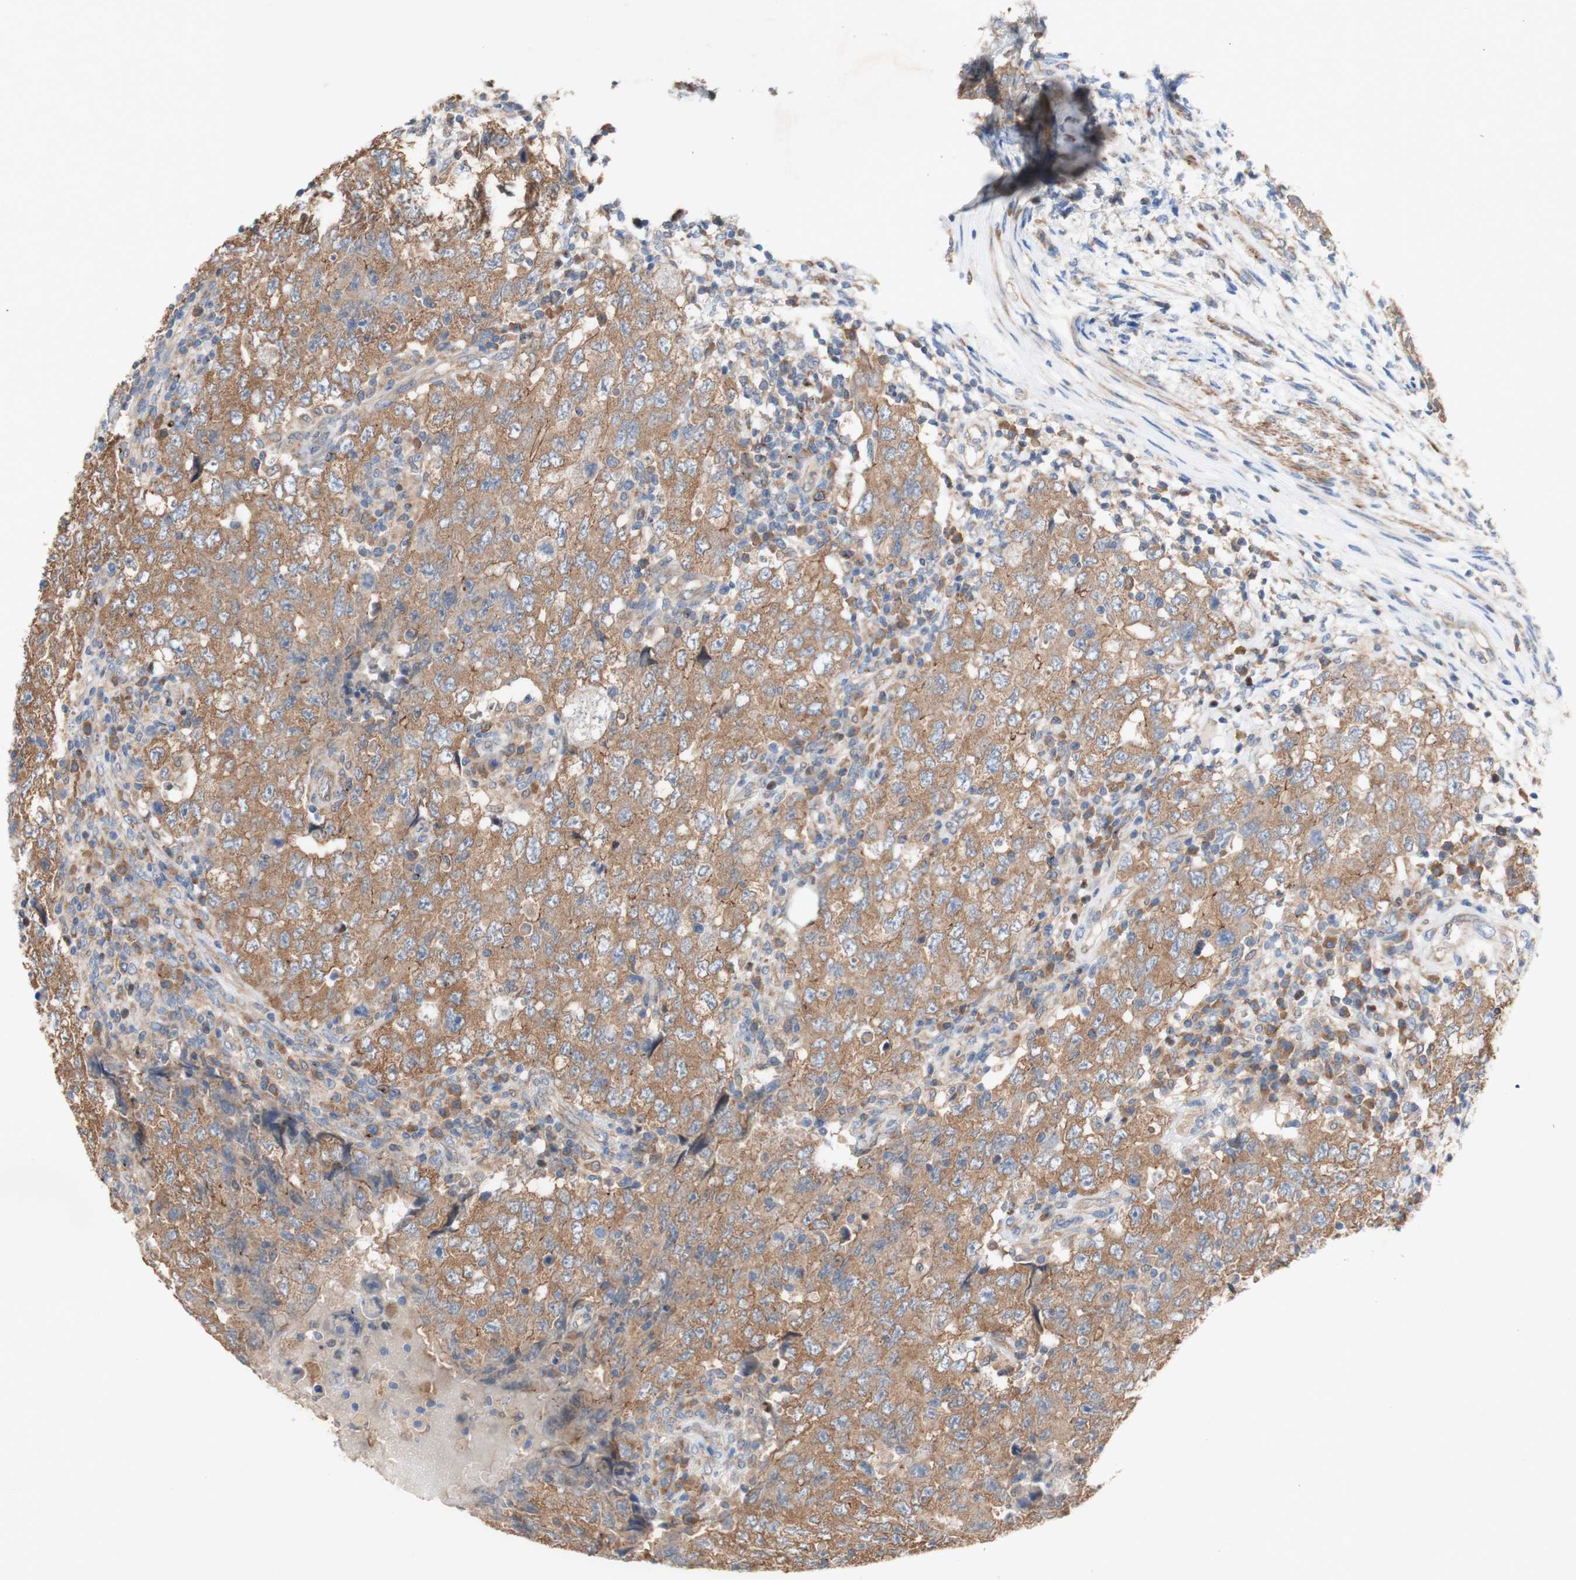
{"staining": {"intensity": "moderate", "quantity": ">75%", "location": "cytoplasmic/membranous"}, "tissue": "testis cancer", "cell_type": "Tumor cells", "image_type": "cancer", "snomed": [{"axis": "morphology", "description": "Carcinoma, Embryonal, NOS"}, {"axis": "topography", "description": "Testis"}], "caption": "A histopathology image of embryonal carcinoma (testis) stained for a protein exhibits moderate cytoplasmic/membranous brown staining in tumor cells.", "gene": "PDGFB", "patient": {"sex": "male", "age": 26}}